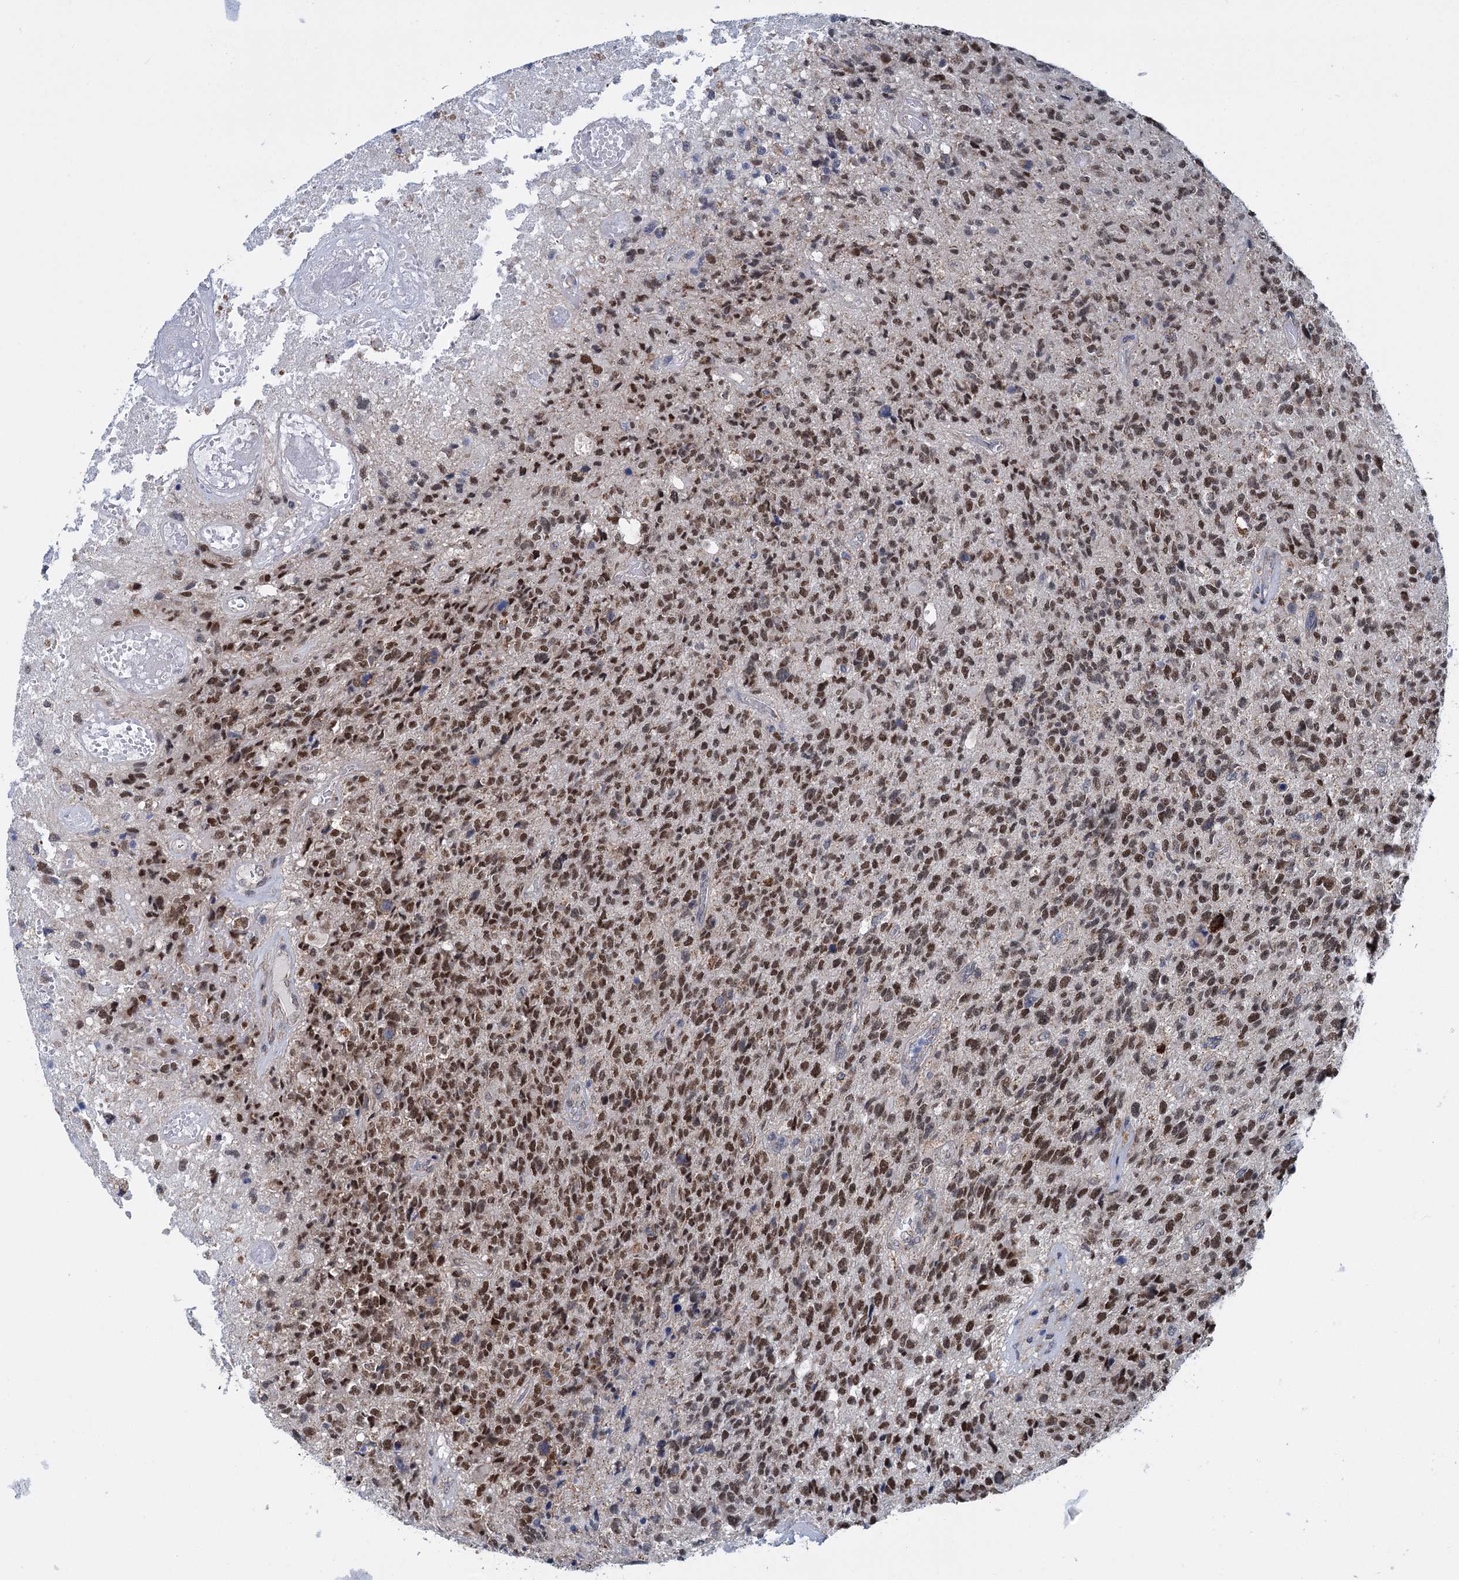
{"staining": {"intensity": "moderate", "quantity": ">75%", "location": "cytoplasmic/membranous,nuclear"}, "tissue": "glioma", "cell_type": "Tumor cells", "image_type": "cancer", "snomed": [{"axis": "morphology", "description": "Glioma, malignant, High grade"}, {"axis": "topography", "description": "Brain"}], "caption": "IHC histopathology image of glioma stained for a protein (brown), which shows medium levels of moderate cytoplasmic/membranous and nuclear expression in about >75% of tumor cells.", "gene": "MORN3", "patient": {"sex": "male", "age": 76}}